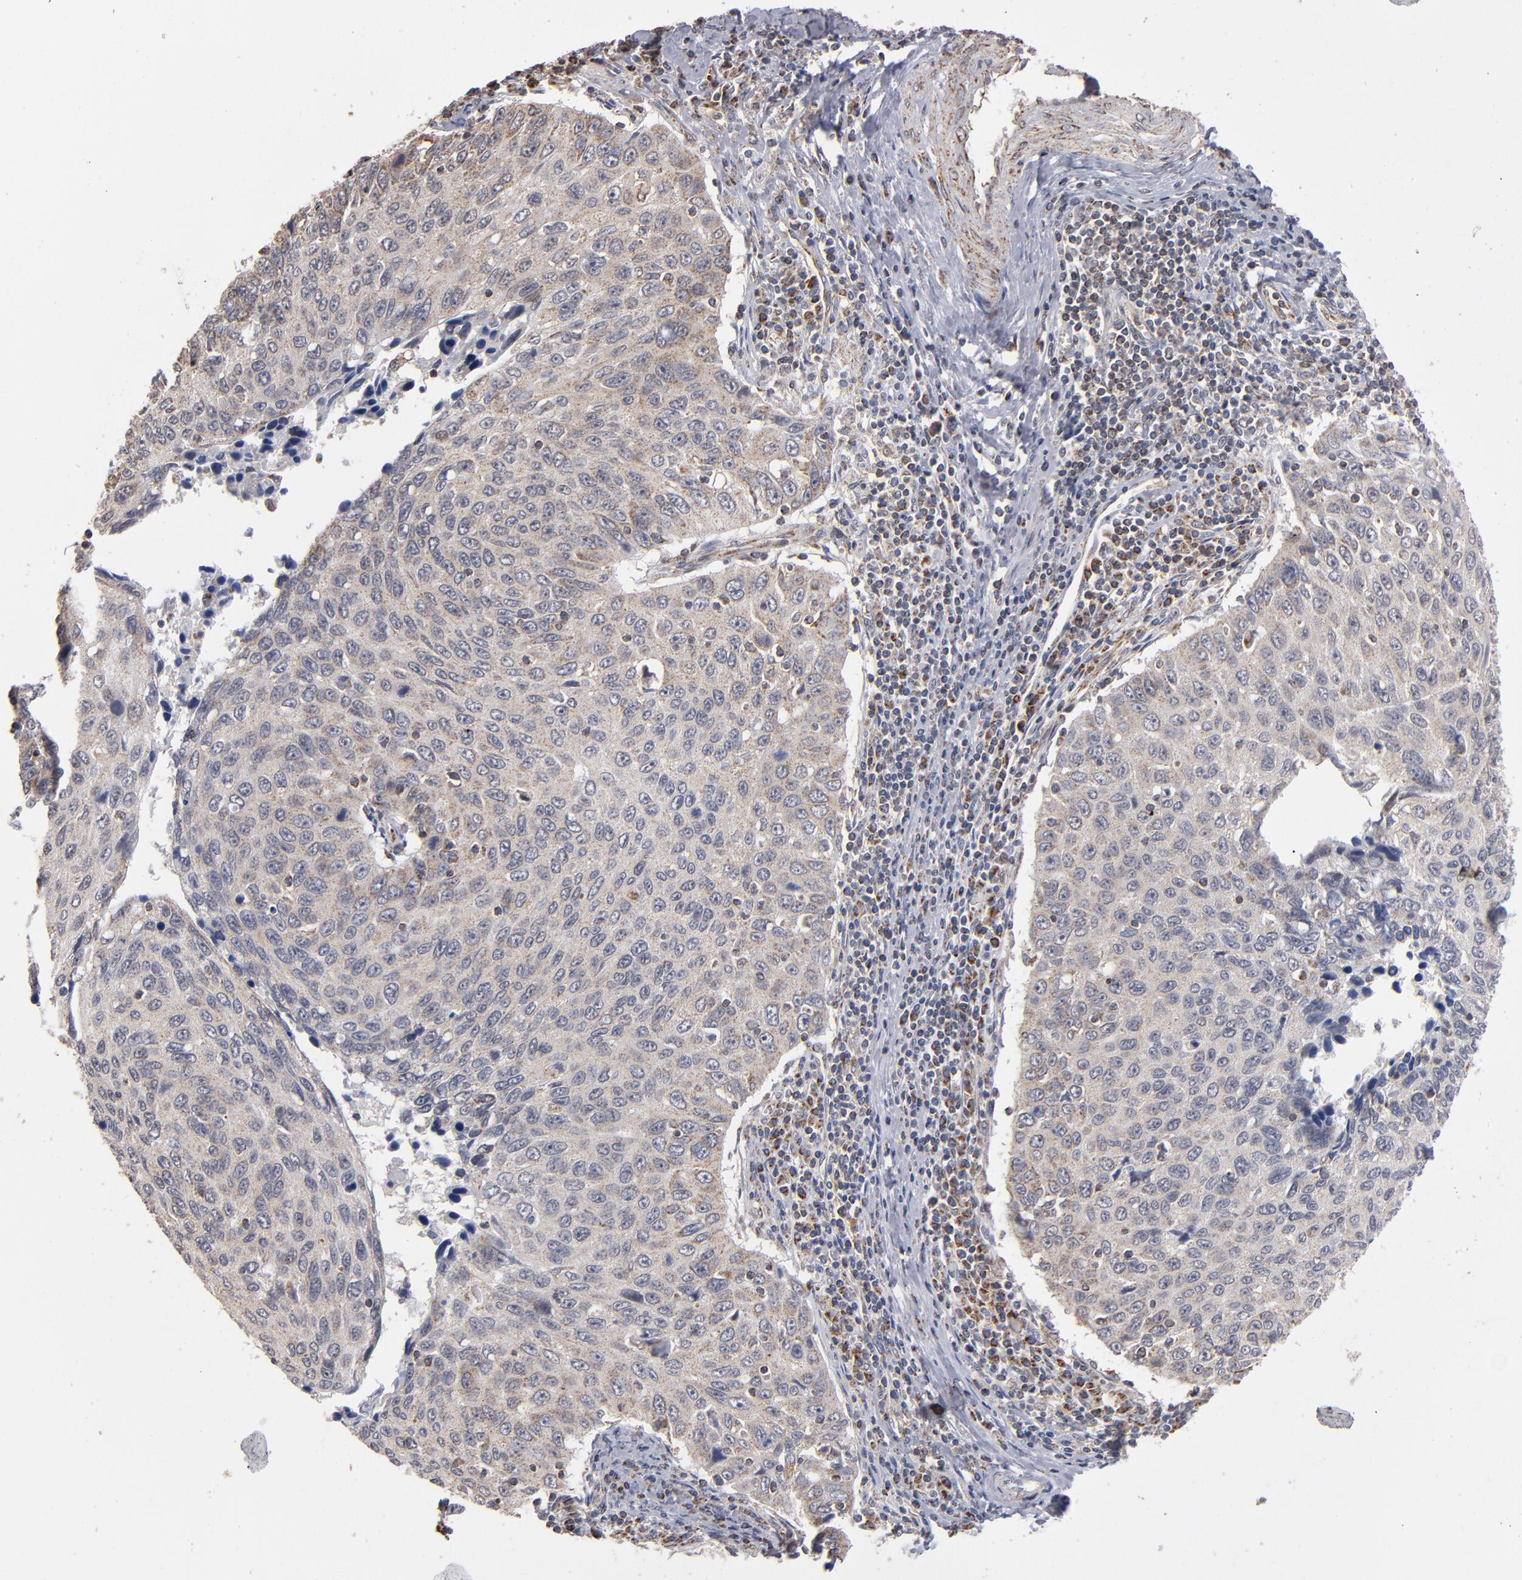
{"staining": {"intensity": "weak", "quantity": ">75%", "location": "cytoplasmic/membranous"}, "tissue": "cervical cancer", "cell_type": "Tumor cells", "image_type": "cancer", "snomed": [{"axis": "morphology", "description": "Squamous cell carcinoma, NOS"}, {"axis": "topography", "description": "Cervix"}], "caption": "High-power microscopy captured an IHC histopathology image of cervical squamous cell carcinoma, revealing weak cytoplasmic/membranous staining in about >75% of tumor cells. Immunohistochemistry stains the protein in brown and the nuclei are stained blue.", "gene": "MIPOL1", "patient": {"sex": "female", "age": 53}}